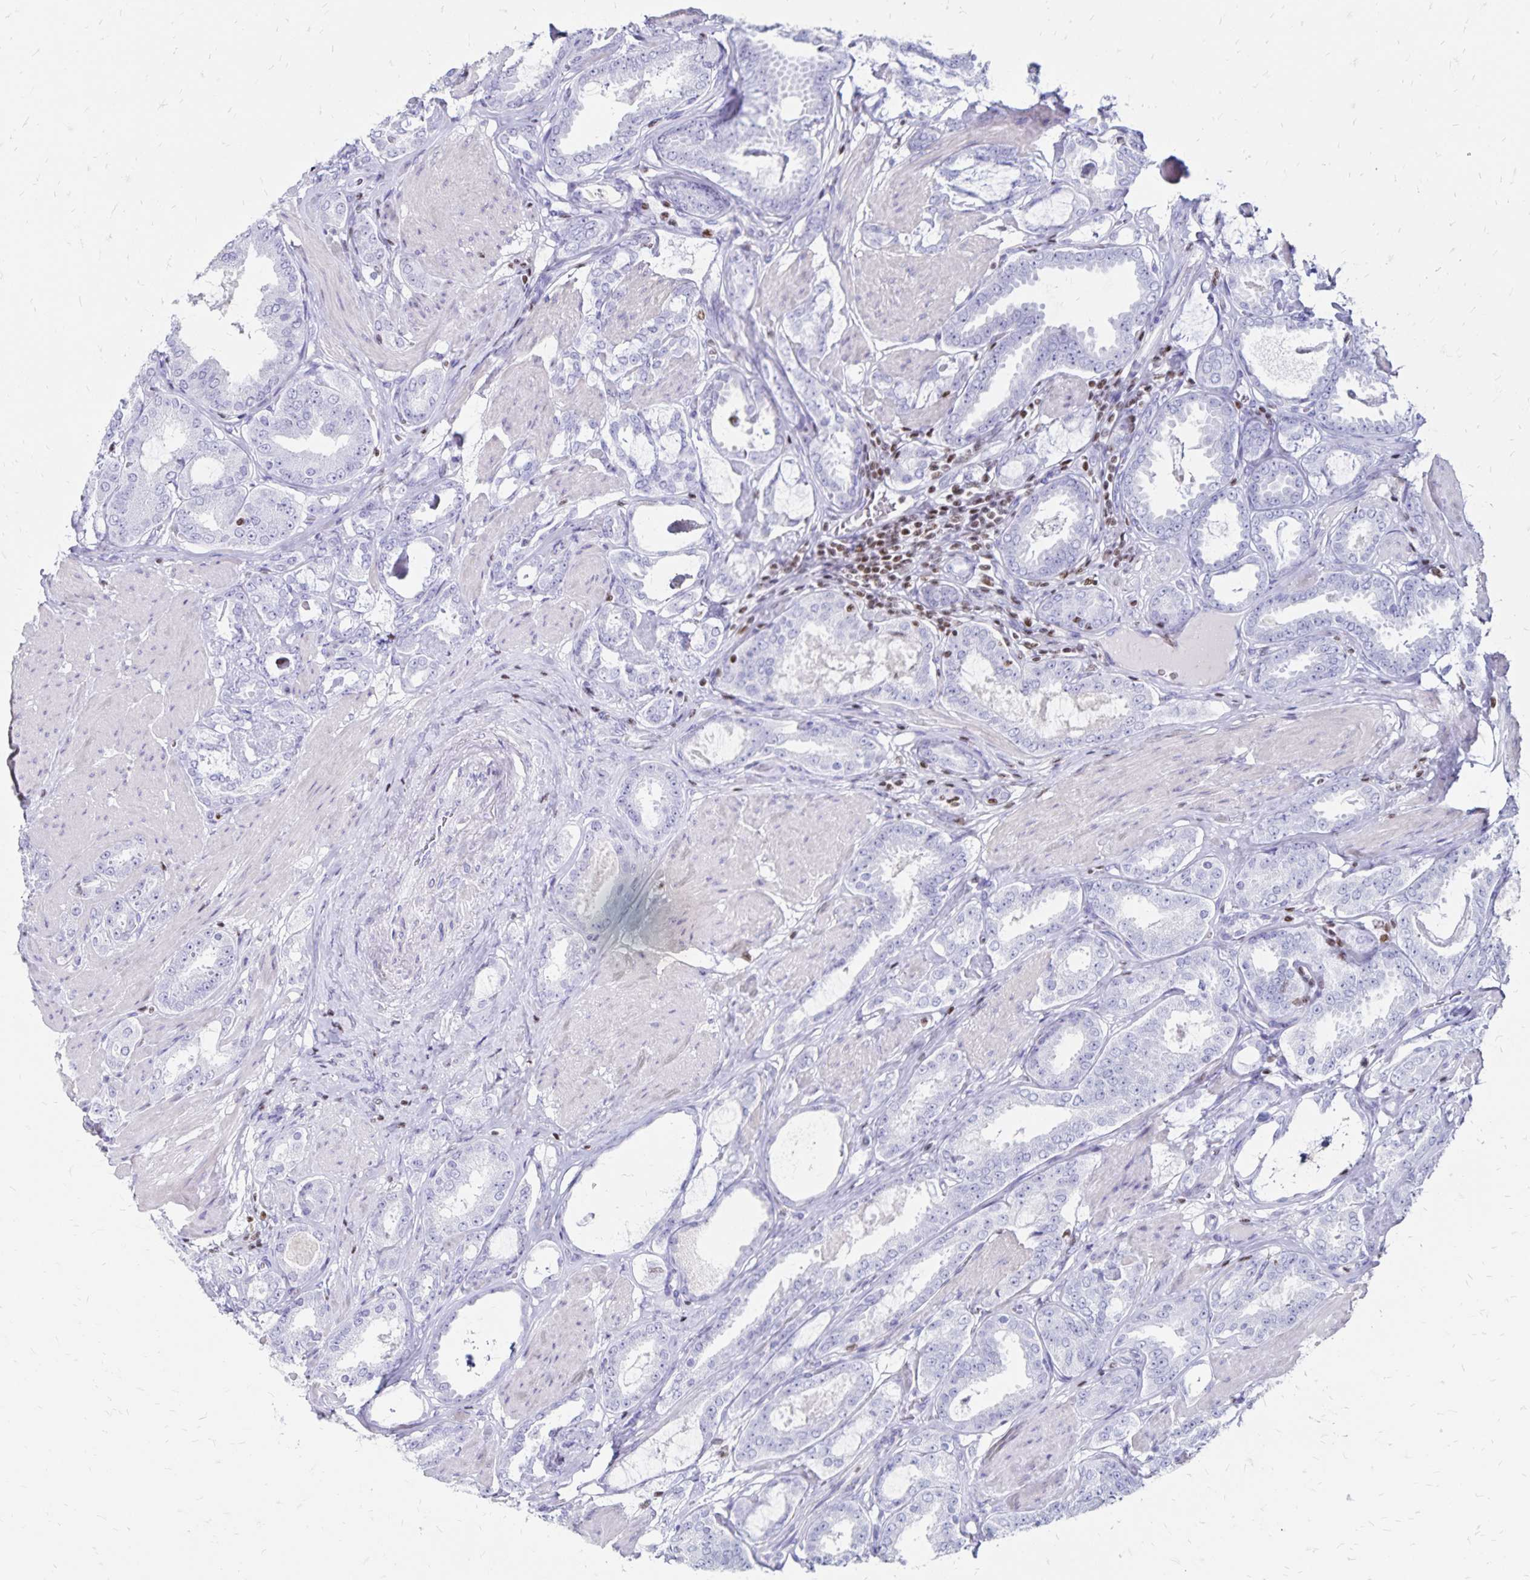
{"staining": {"intensity": "negative", "quantity": "none", "location": "none"}, "tissue": "prostate cancer", "cell_type": "Tumor cells", "image_type": "cancer", "snomed": [{"axis": "morphology", "description": "Adenocarcinoma, High grade"}, {"axis": "topography", "description": "Prostate"}], "caption": "Tumor cells are negative for brown protein staining in prostate cancer (adenocarcinoma (high-grade)).", "gene": "IKZF1", "patient": {"sex": "male", "age": 63}}